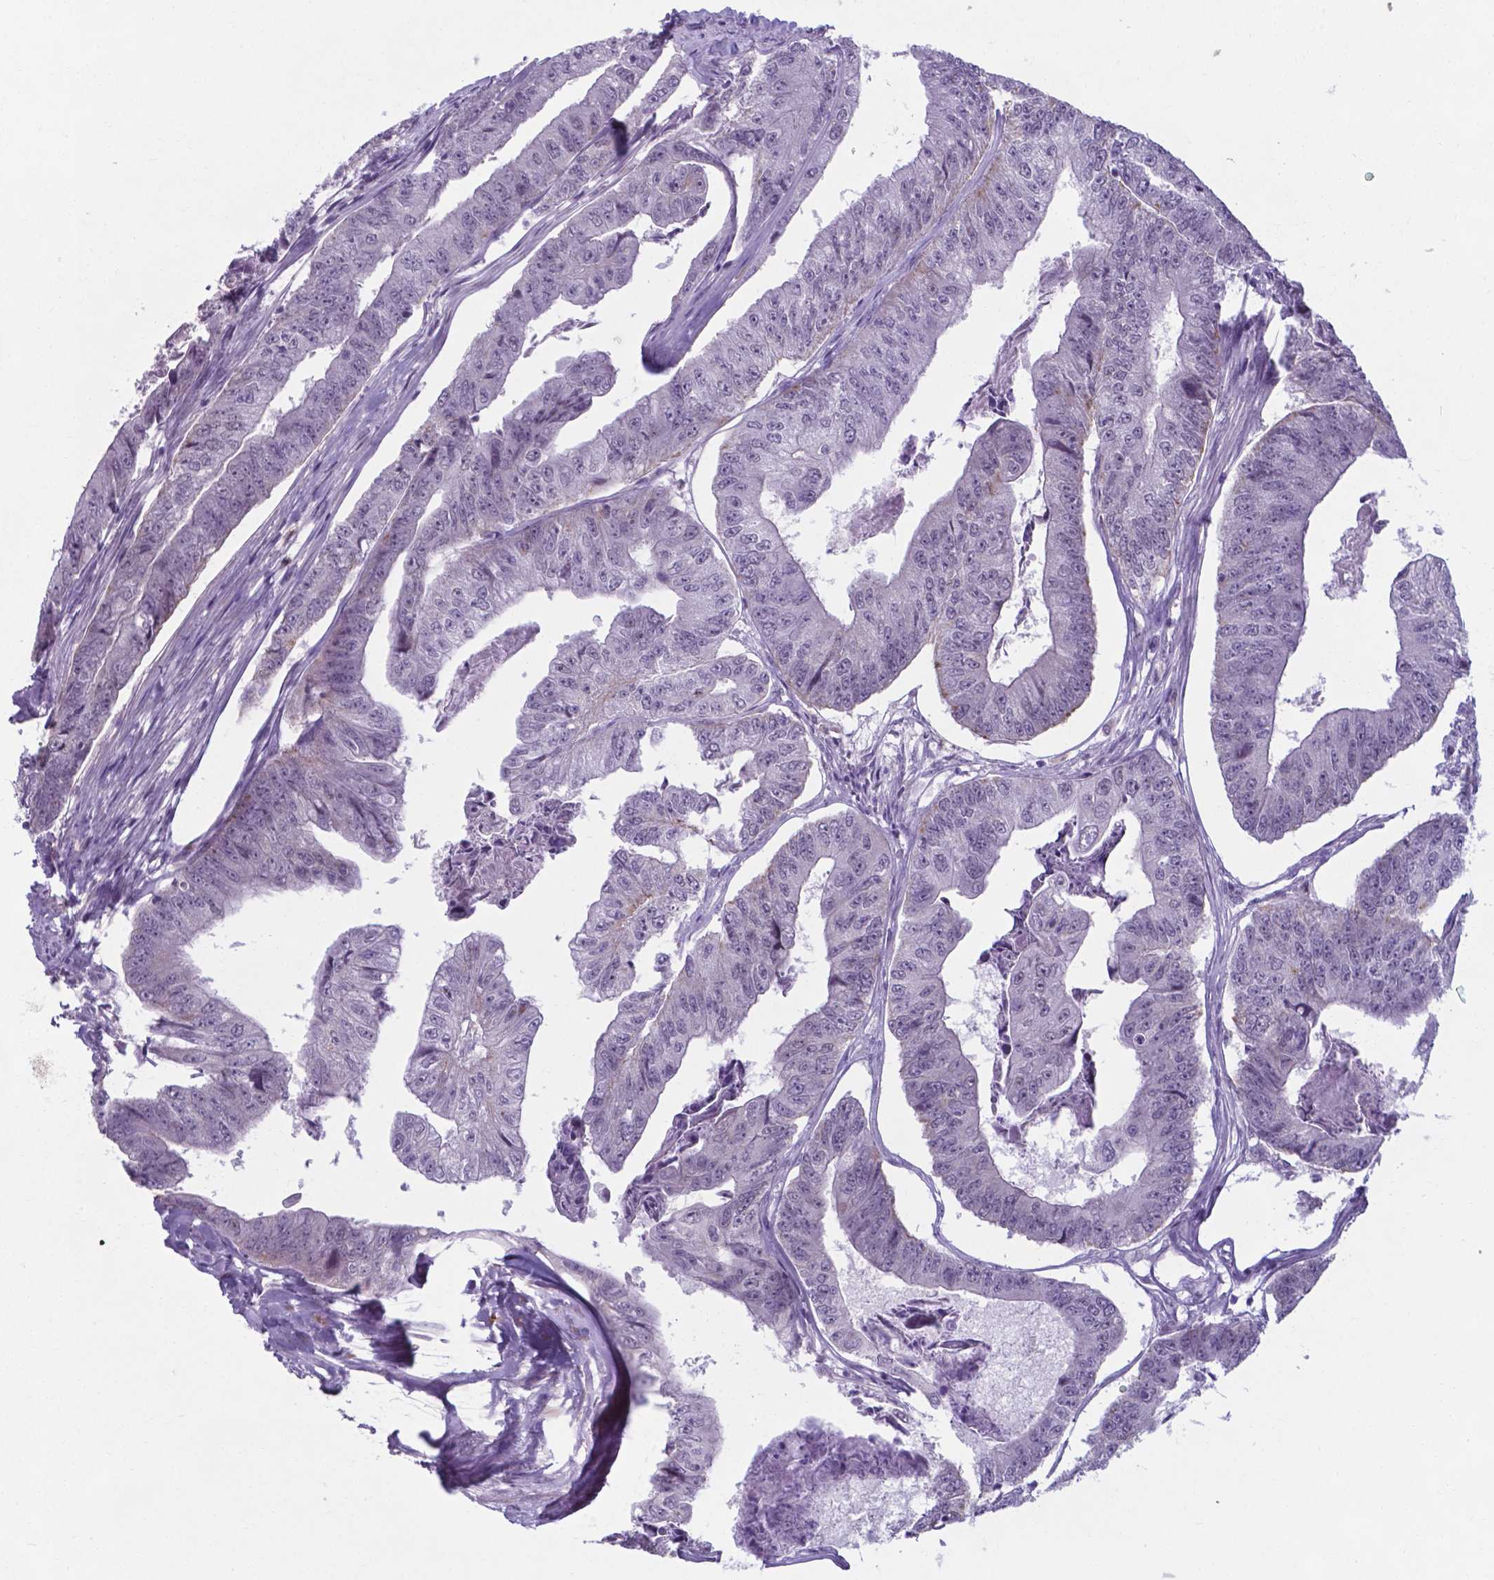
{"staining": {"intensity": "negative", "quantity": "none", "location": "none"}, "tissue": "colorectal cancer", "cell_type": "Tumor cells", "image_type": "cancer", "snomed": [{"axis": "morphology", "description": "Adenocarcinoma, NOS"}, {"axis": "topography", "description": "Colon"}], "caption": "An immunohistochemistry (IHC) photomicrograph of adenocarcinoma (colorectal) is shown. There is no staining in tumor cells of adenocarcinoma (colorectal).", "gene": "AP5B1", "patient": {"sex": "female", "age": 67}}